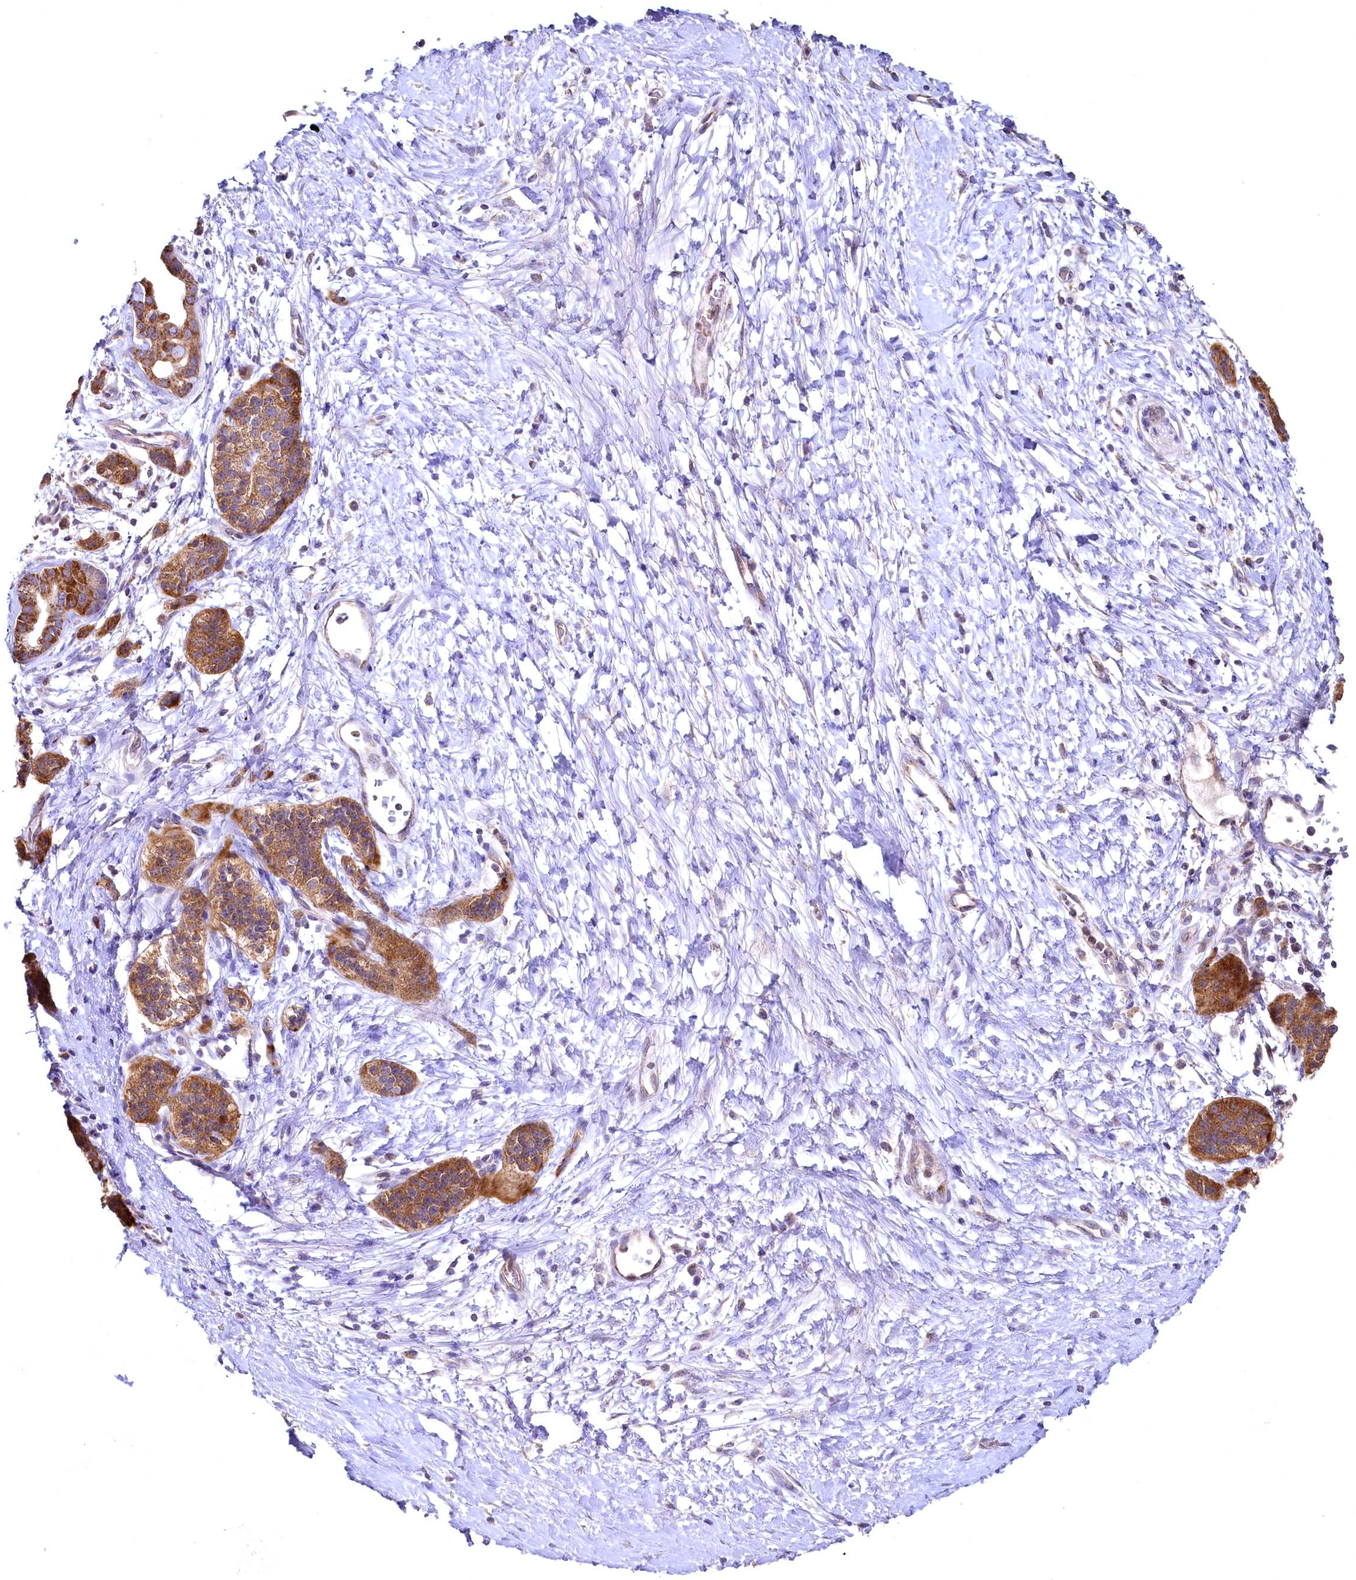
{"staining": {"intensity": "strong", "quantity": ">75%", "location": "cytoplasmic/membranous"}, "tissue": "pancreatic cancer", "cell_type": "Tumor cells", "image_type": "cancer", "snomed": [{"axis": "morphology", "description": "Adenocarcinoma, NOS"}, {"axis": "topography", "description": "Pancreas"}], "caption": "IHC of human pancreatic cancer displays high levels of strong cytoplasmic/membranous expression in approximately >75% of tumor cells.", "gene": "MRPL57", "patient": {"sex": "male", "age": 50}}